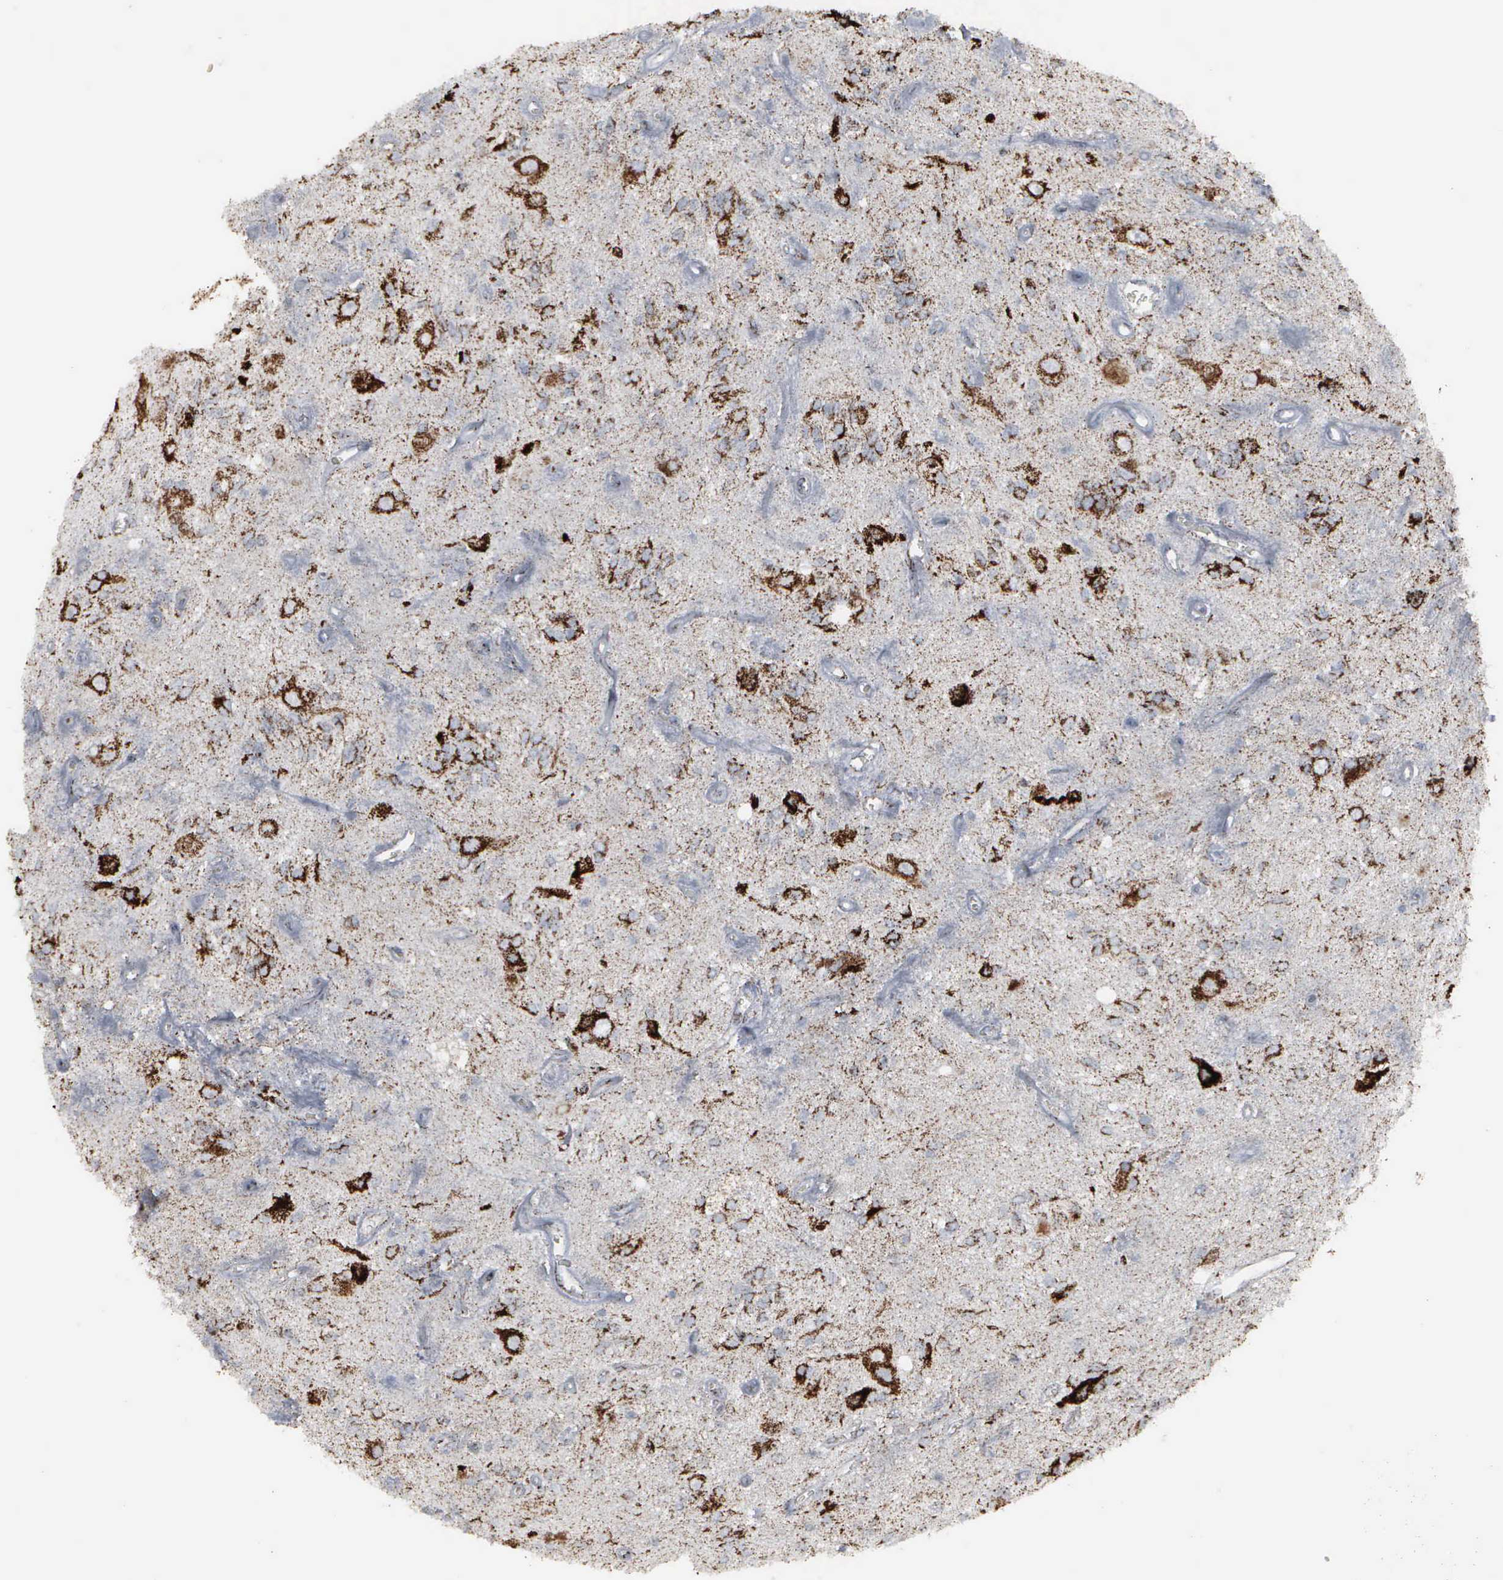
{"staining": {"intensity": "strong", "quantity": ">75%", "location": "cytoplasmic/membranous"}, "tissue": "glioma", "cell_type": "Tumor cells", "image_type": "cancer", "snomed": [{"axis": "morphology", "description": "Glioma, malignant, Low grade"}, {"axis": "topography", "description": "Brain"}], "caption": "Approximately >75% of tumor cells in human glioma demonstrate strong cytoplasmic/membranous protein expression as visualized by brown immunohistochemical staining.", "gene": "HSPA9", "patient": {"sex": "female", "age": 15}}